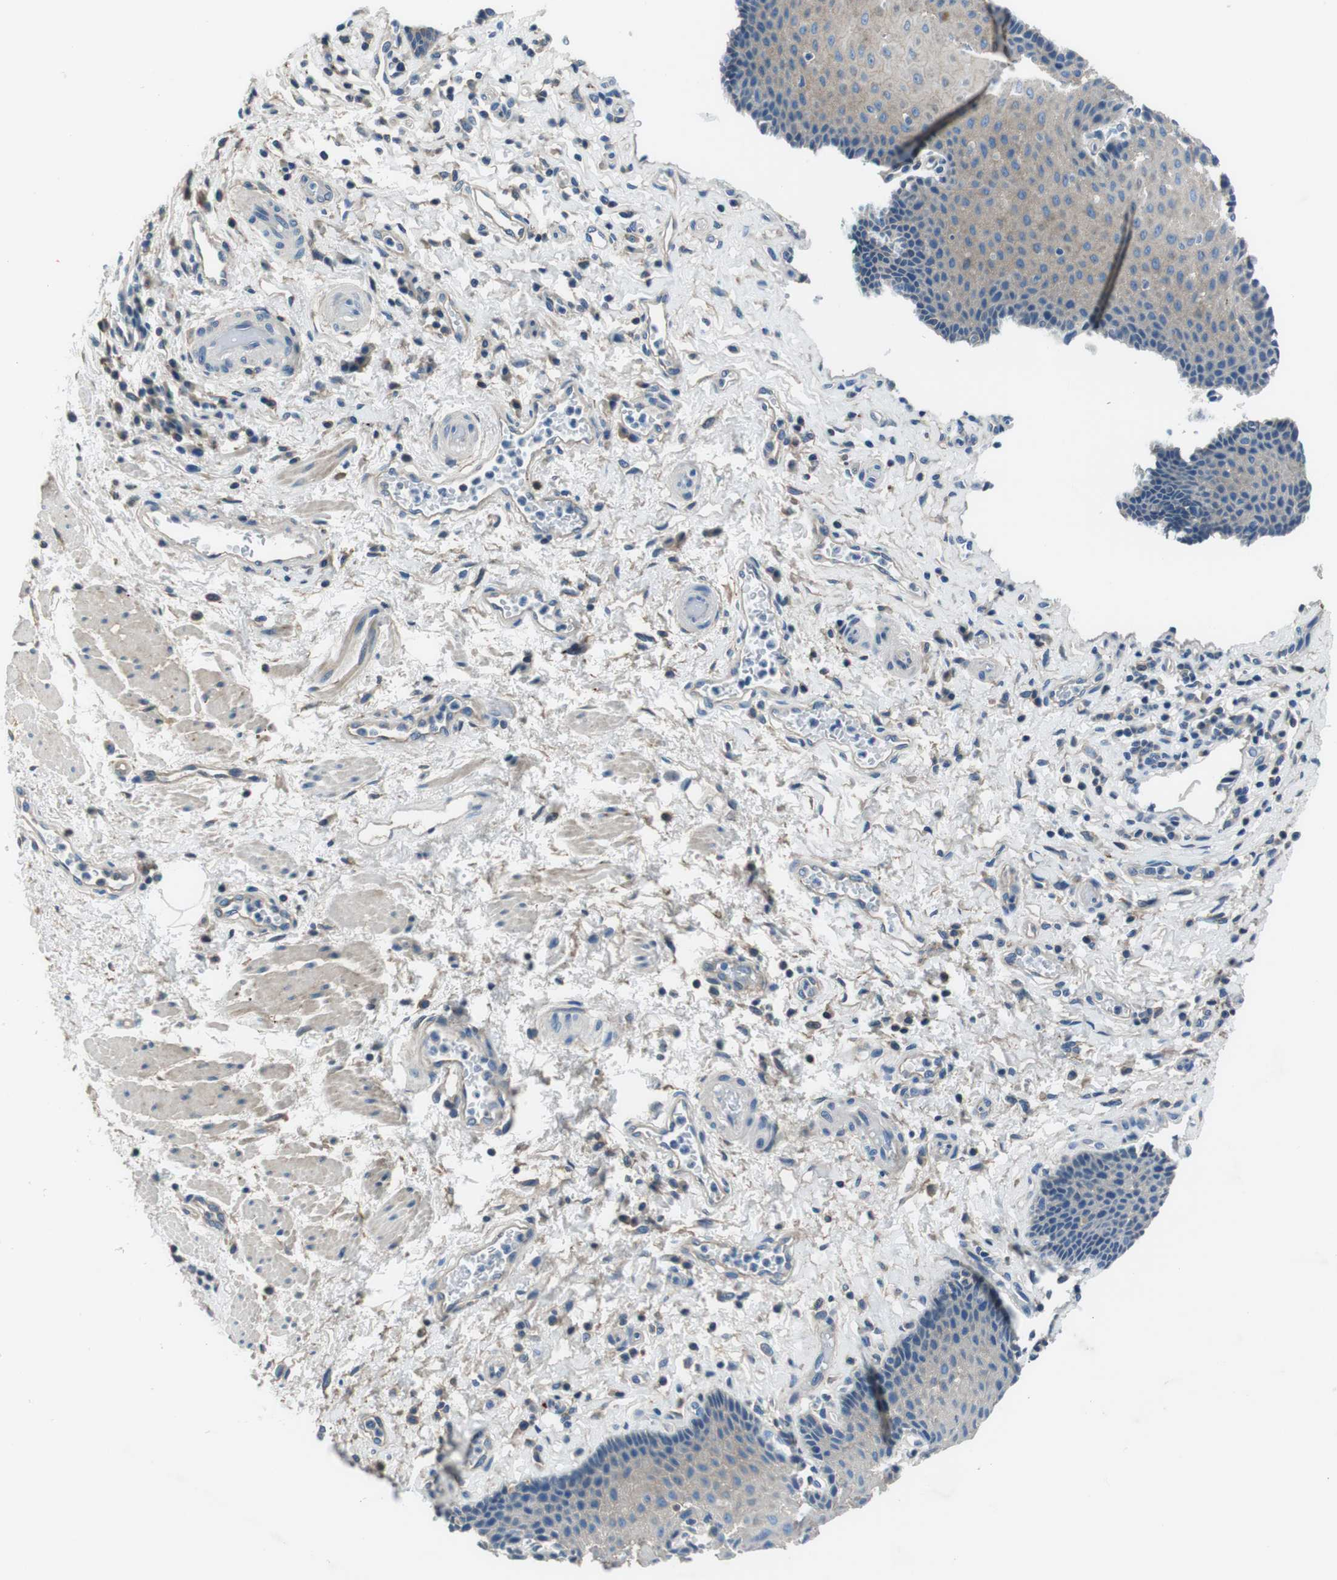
{"staining": {"intensity": "weak", "quantity": "<25%", "location": "cytoplasmic/membranous"}, "tissue": "esophagus", "cell_type": "Squamous epithelial cells", "image_type": "normal", "snomed": [{"axis": "morphology", "description": "Normal tissue, NOS"}, {"axis": "topography", "description": "Esophagus"}], "caption": "A high-resolution histopathology image shows immunohistochemistry staining of benign esophagus, which reveals no significant staining in squamous epithelial cells.", "gene": "TULP3", "patient": {"sex": "male", "age": 54}}